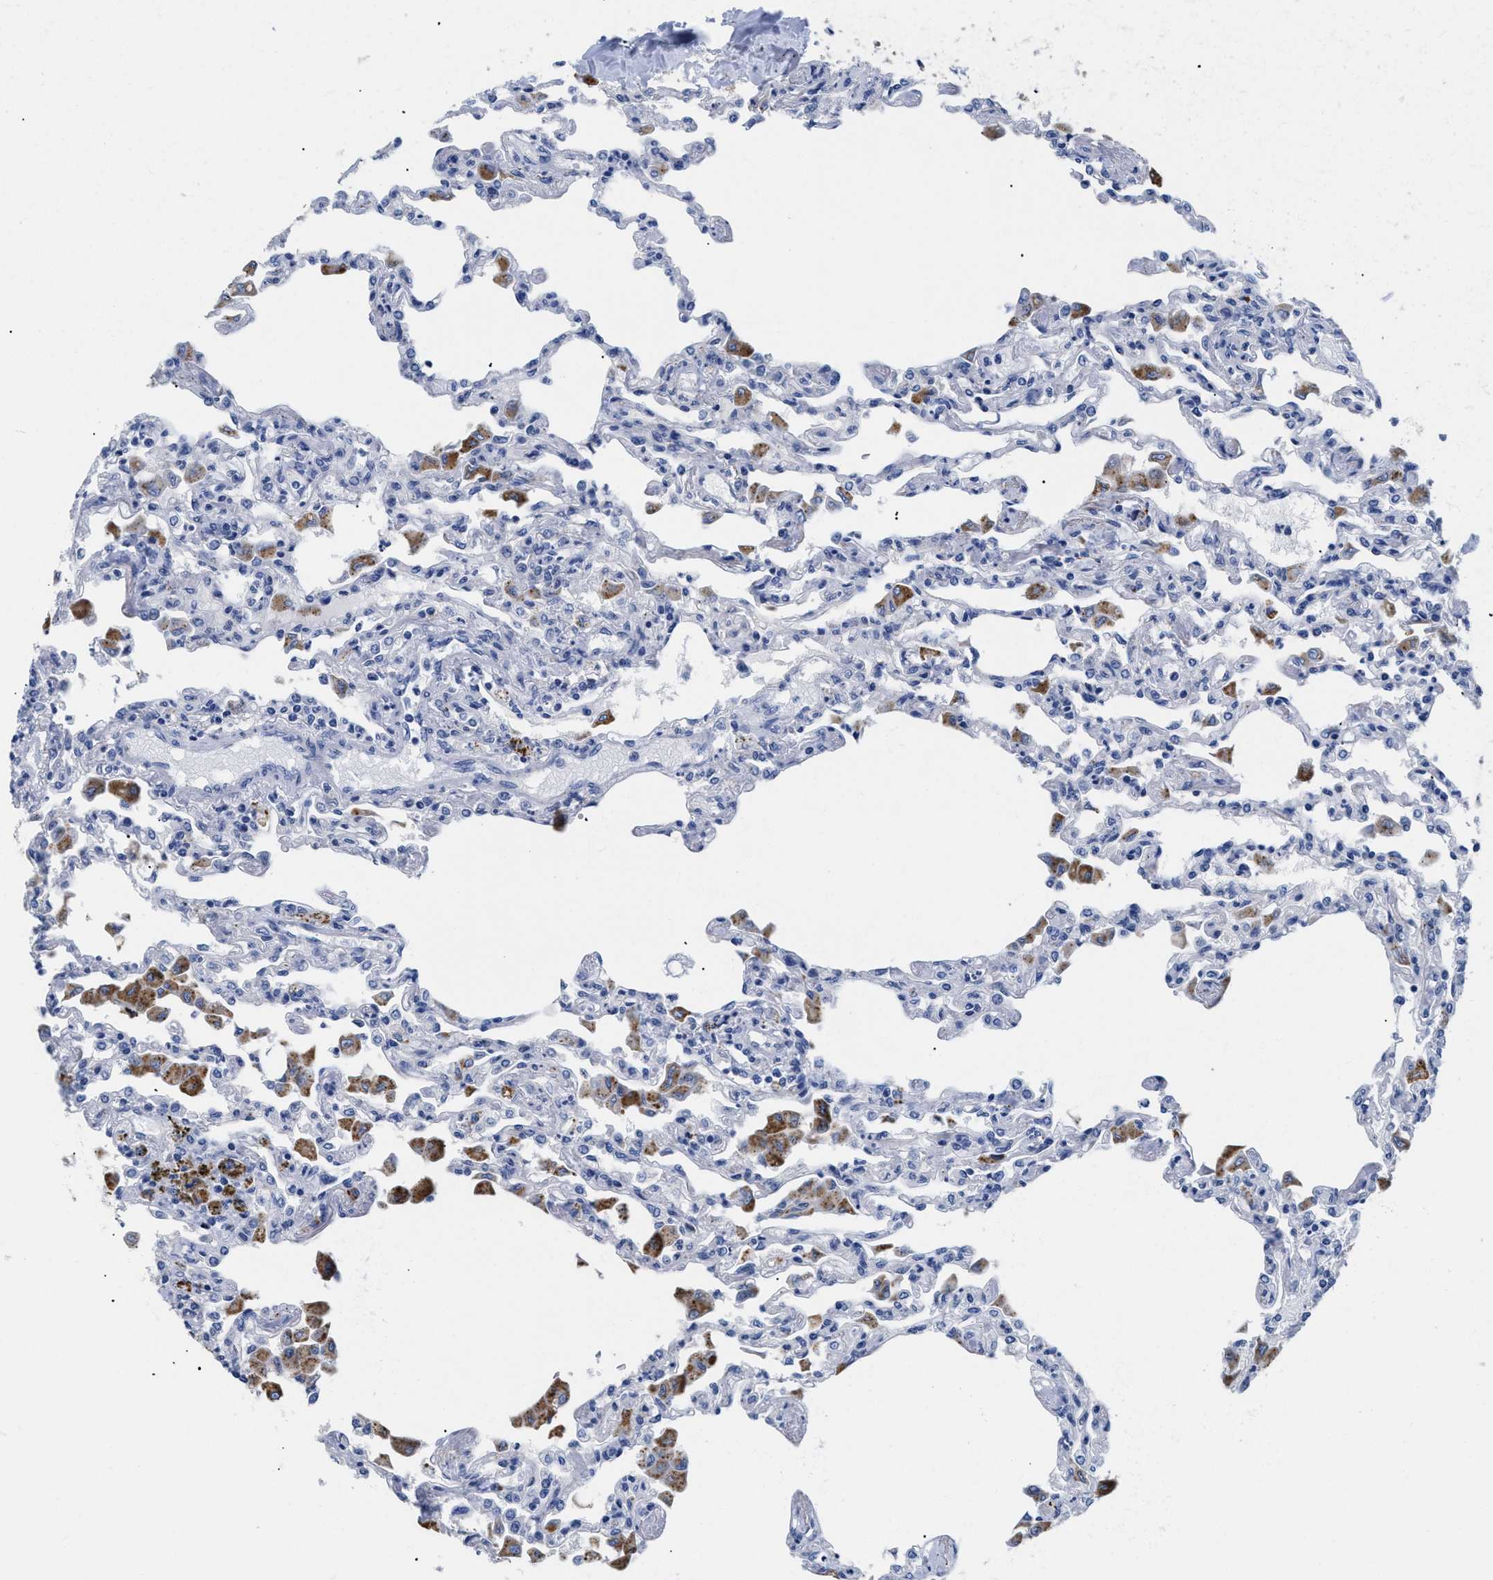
{"staining": {"intensity": "negative", "quantity": "none", "location": "none"}, "tissue": "lung", "cell_type": "Alveolar cells", "image_type": "normal", "snomed": [{"axis": "morphology", "description": "Normal tissue, NOS"}, {"axis": "topography", "description": "Bronchus"}, {"axis": "topography", "description": "Lung"}], "caption": "Immunohistochemistry (IHC) photomicrograph of unremarkable lung: human lung stained with DAB (3,3'-diaminobenzidine) shows no significant protein positivity in alveolar cells.", "gene": "APOBEC2", "patient": {"sex": "female", "age": 49}}